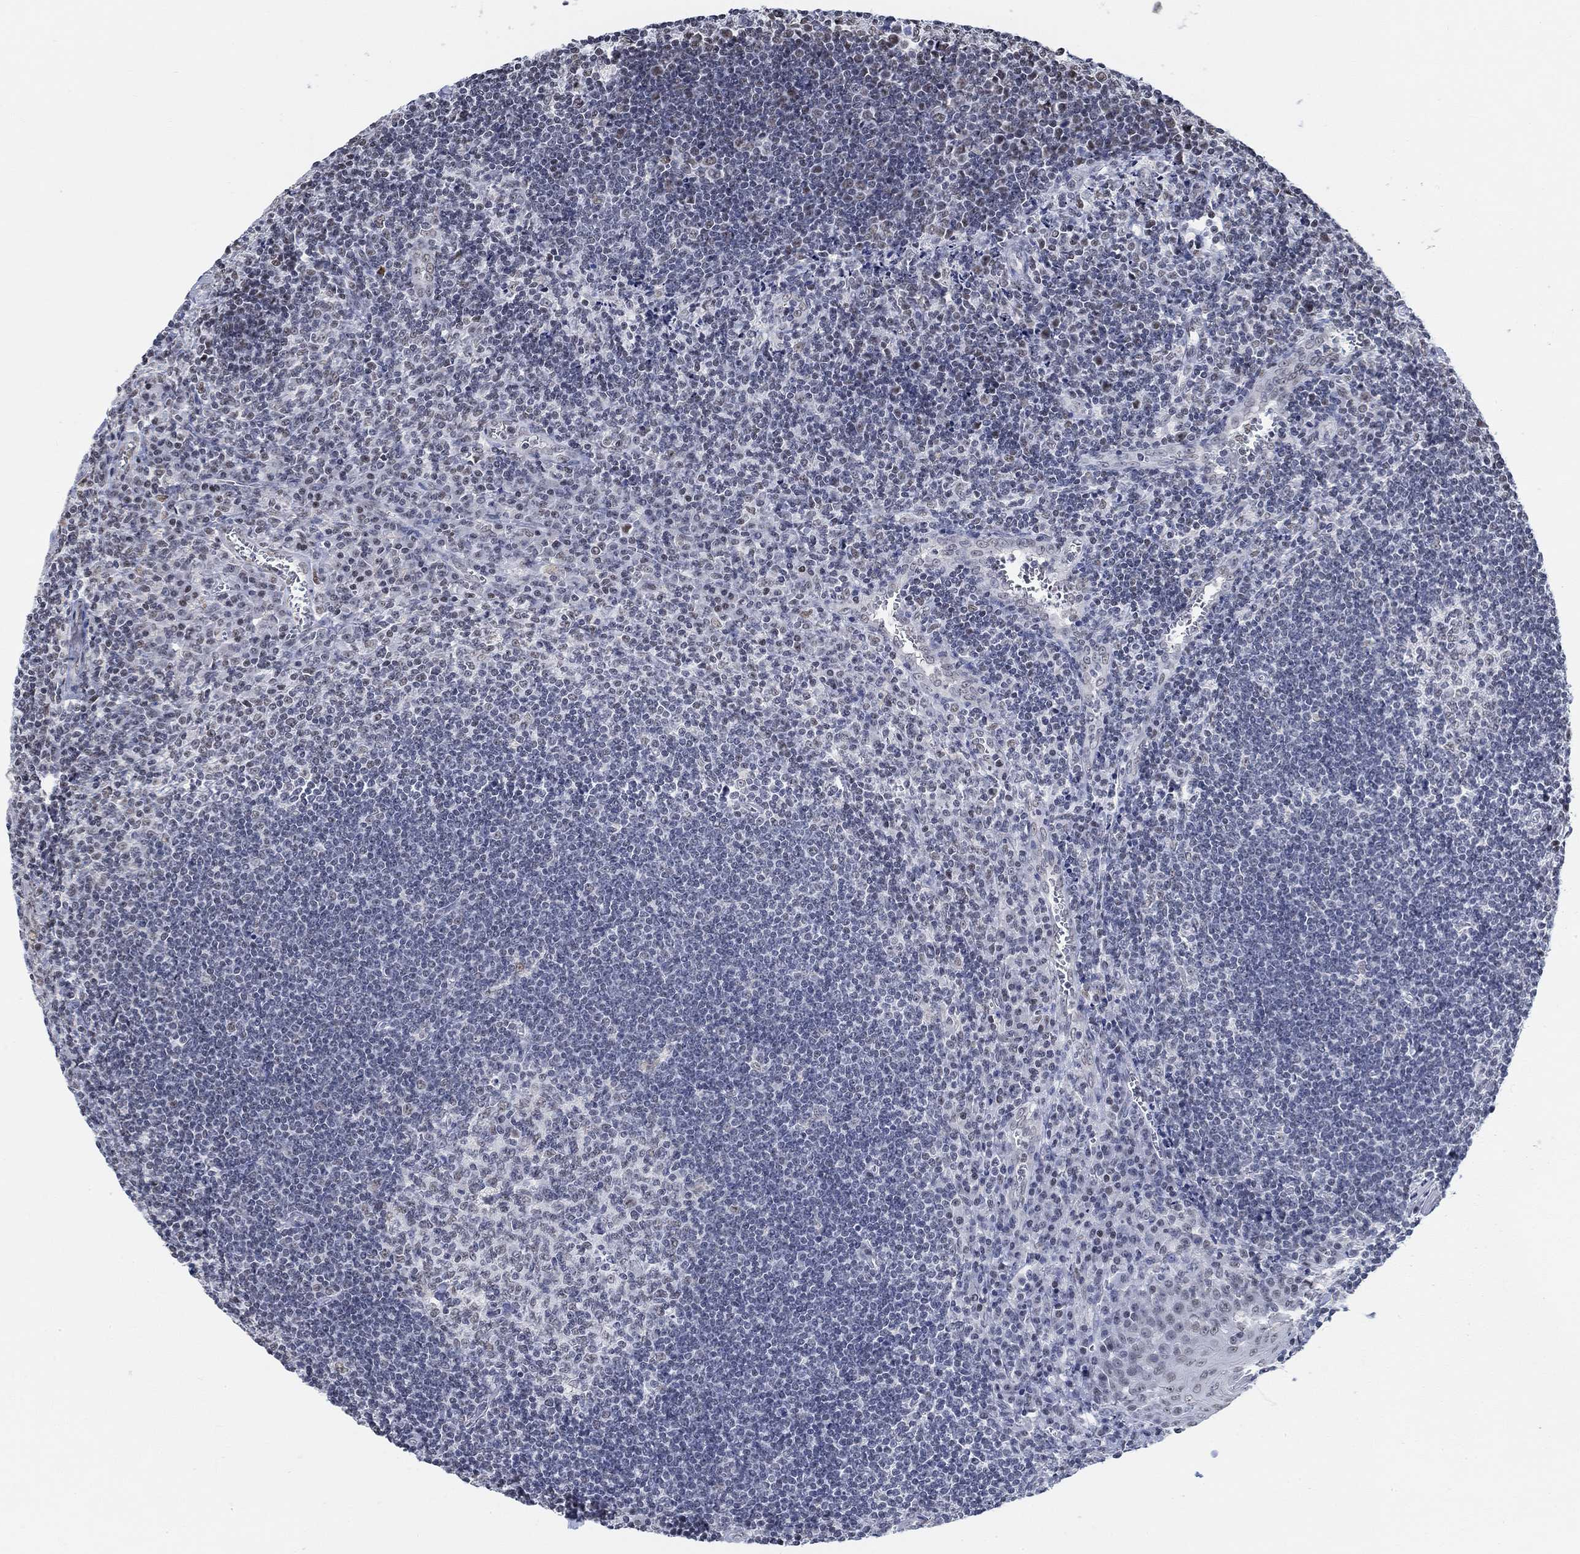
{"staining": {"intensity": "negative", "quantity": "none", "location": "none"}, "tissue": "tonsil", "cell_type": "Germinal center cells", "image_type": "normal", "snomed": [{"axis": "morphology", "description": "Normal tissue, NOS"}, {"axis": "topography", "description": "Tonsil"}], "caption": "DAB immunohistochemical staining of normal tonsil shows no significant expression in germinal center cells.", "gene": "KCNH8", "patient": {"sex": "male", "age": 33}}